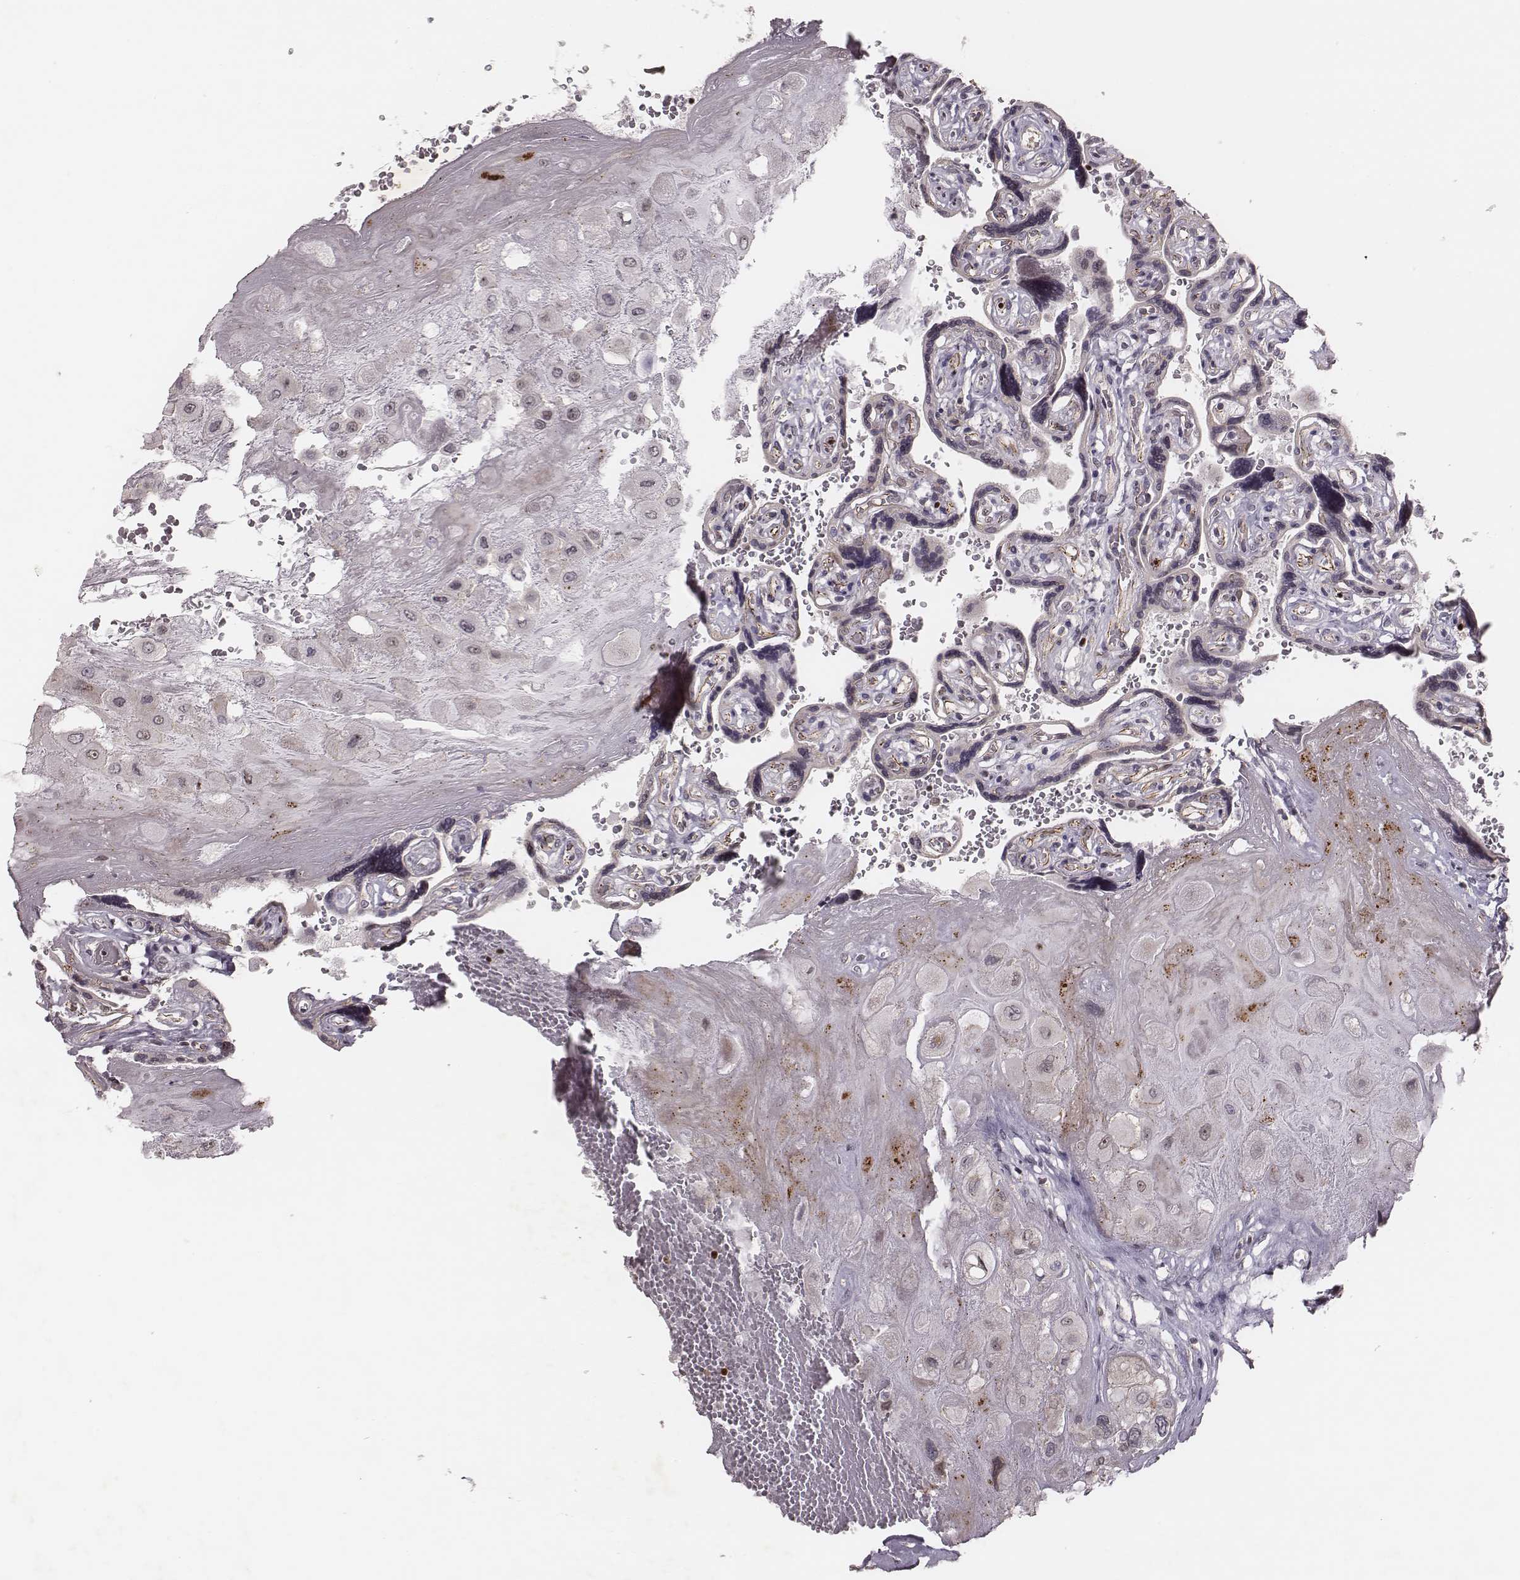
{"staining": {"intensity": "negative", "quantity": "none", "location": "none"}, "tissue": "placenta", "cell_type": "Decidual cells", "image_type": "normal", "snomed": [{"axis": "morphology", "description": "Normal tissue, NOS"}, {"axis": "topography", "description": "Placenta"}], "caption": "This image is of unremarkable placenta stained with IHC to label a protein in brown with the nuclei are counter-stained blue. There is no expression in decidual cells.", "gene": "WDR59", "patient": {"sex": "female", "age": 32}}